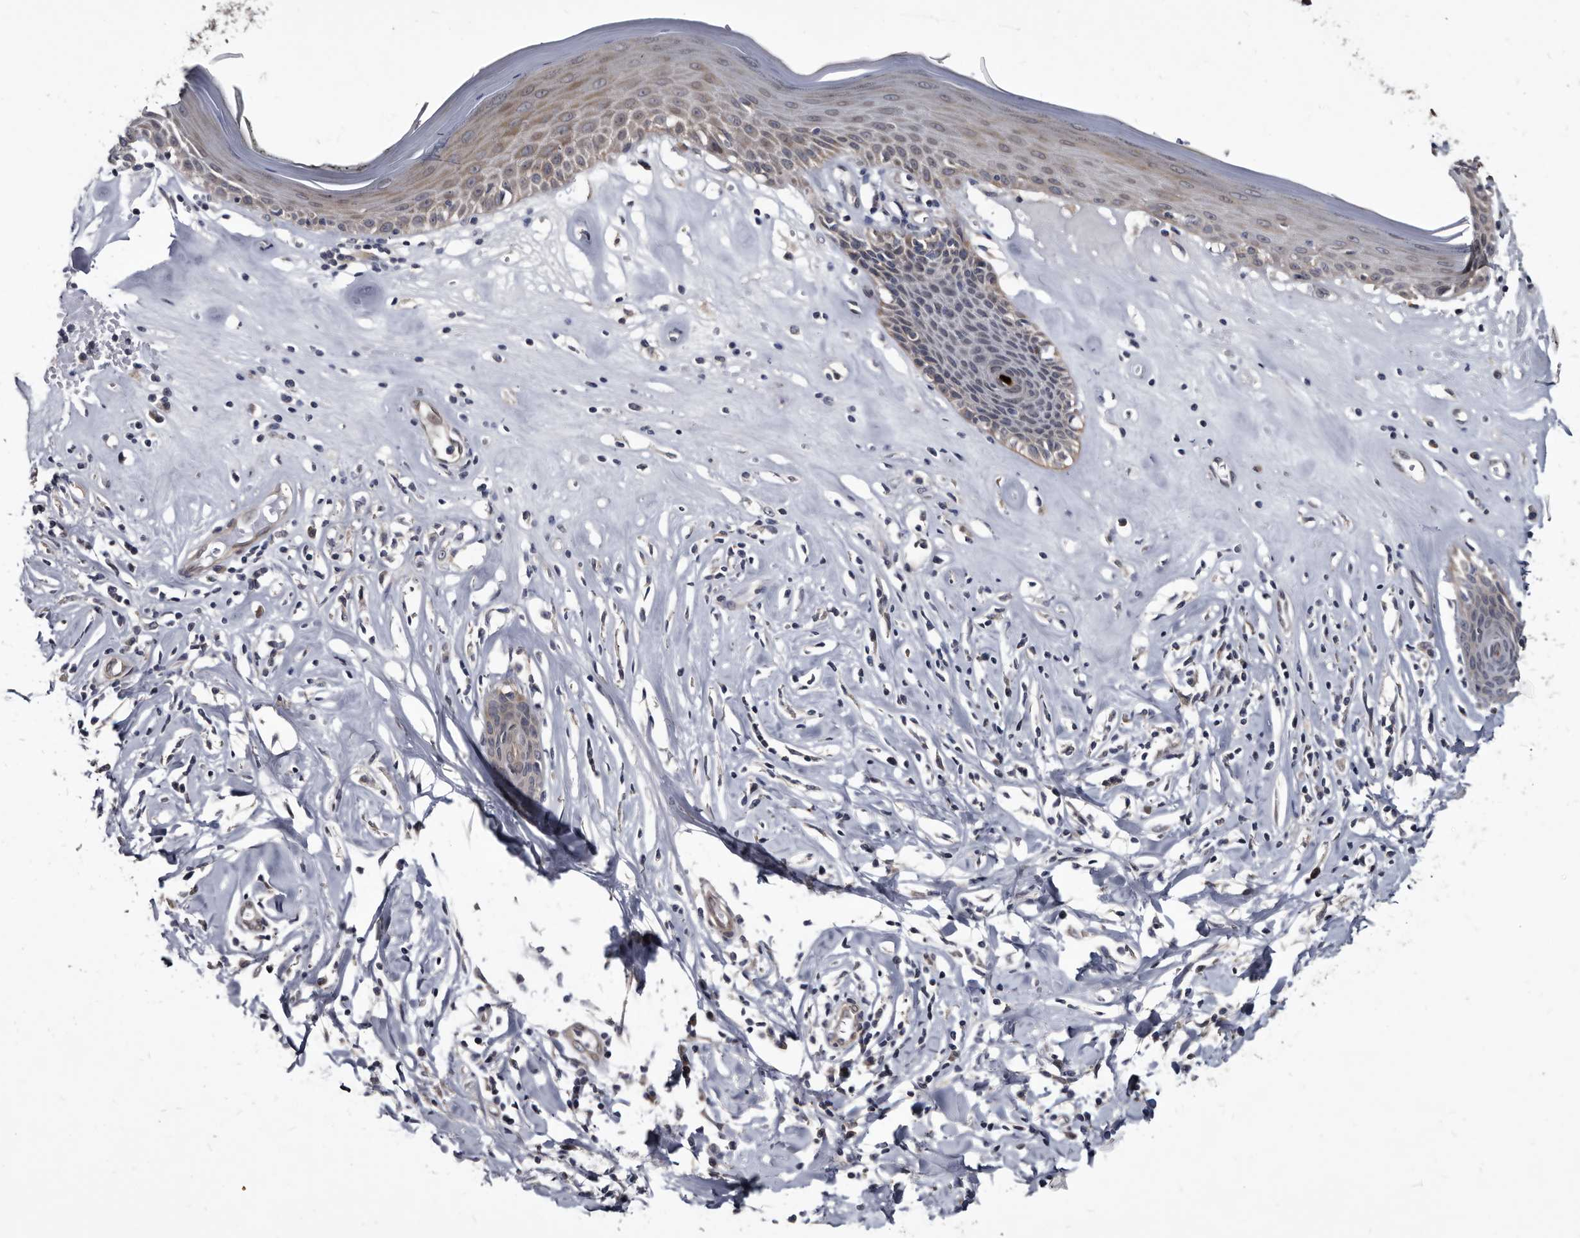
{"staining": {"intensity": "weak", "quantity": "<25%", "location": "cytoplasmic/membranous"}, "tissue": "skin", "cell_type": "Epidermal cells", "image_type": "normal", "snomed": [{"axis": "morphology", "description": "Normal tissue, NOS"}, {"axis": "morphology", "description": "Inflammation, NOS"}, {"axis": "topography", "description": "Vulva"}], "caption": "This image is of unremarkable skin stained with immunohistochemistry to label a protein in brown with the nuclei are counter-stained blue. There is no staining in epidermal cells.", "gene": "PROM1", "patient": {"sex": "female", "age": 84}}